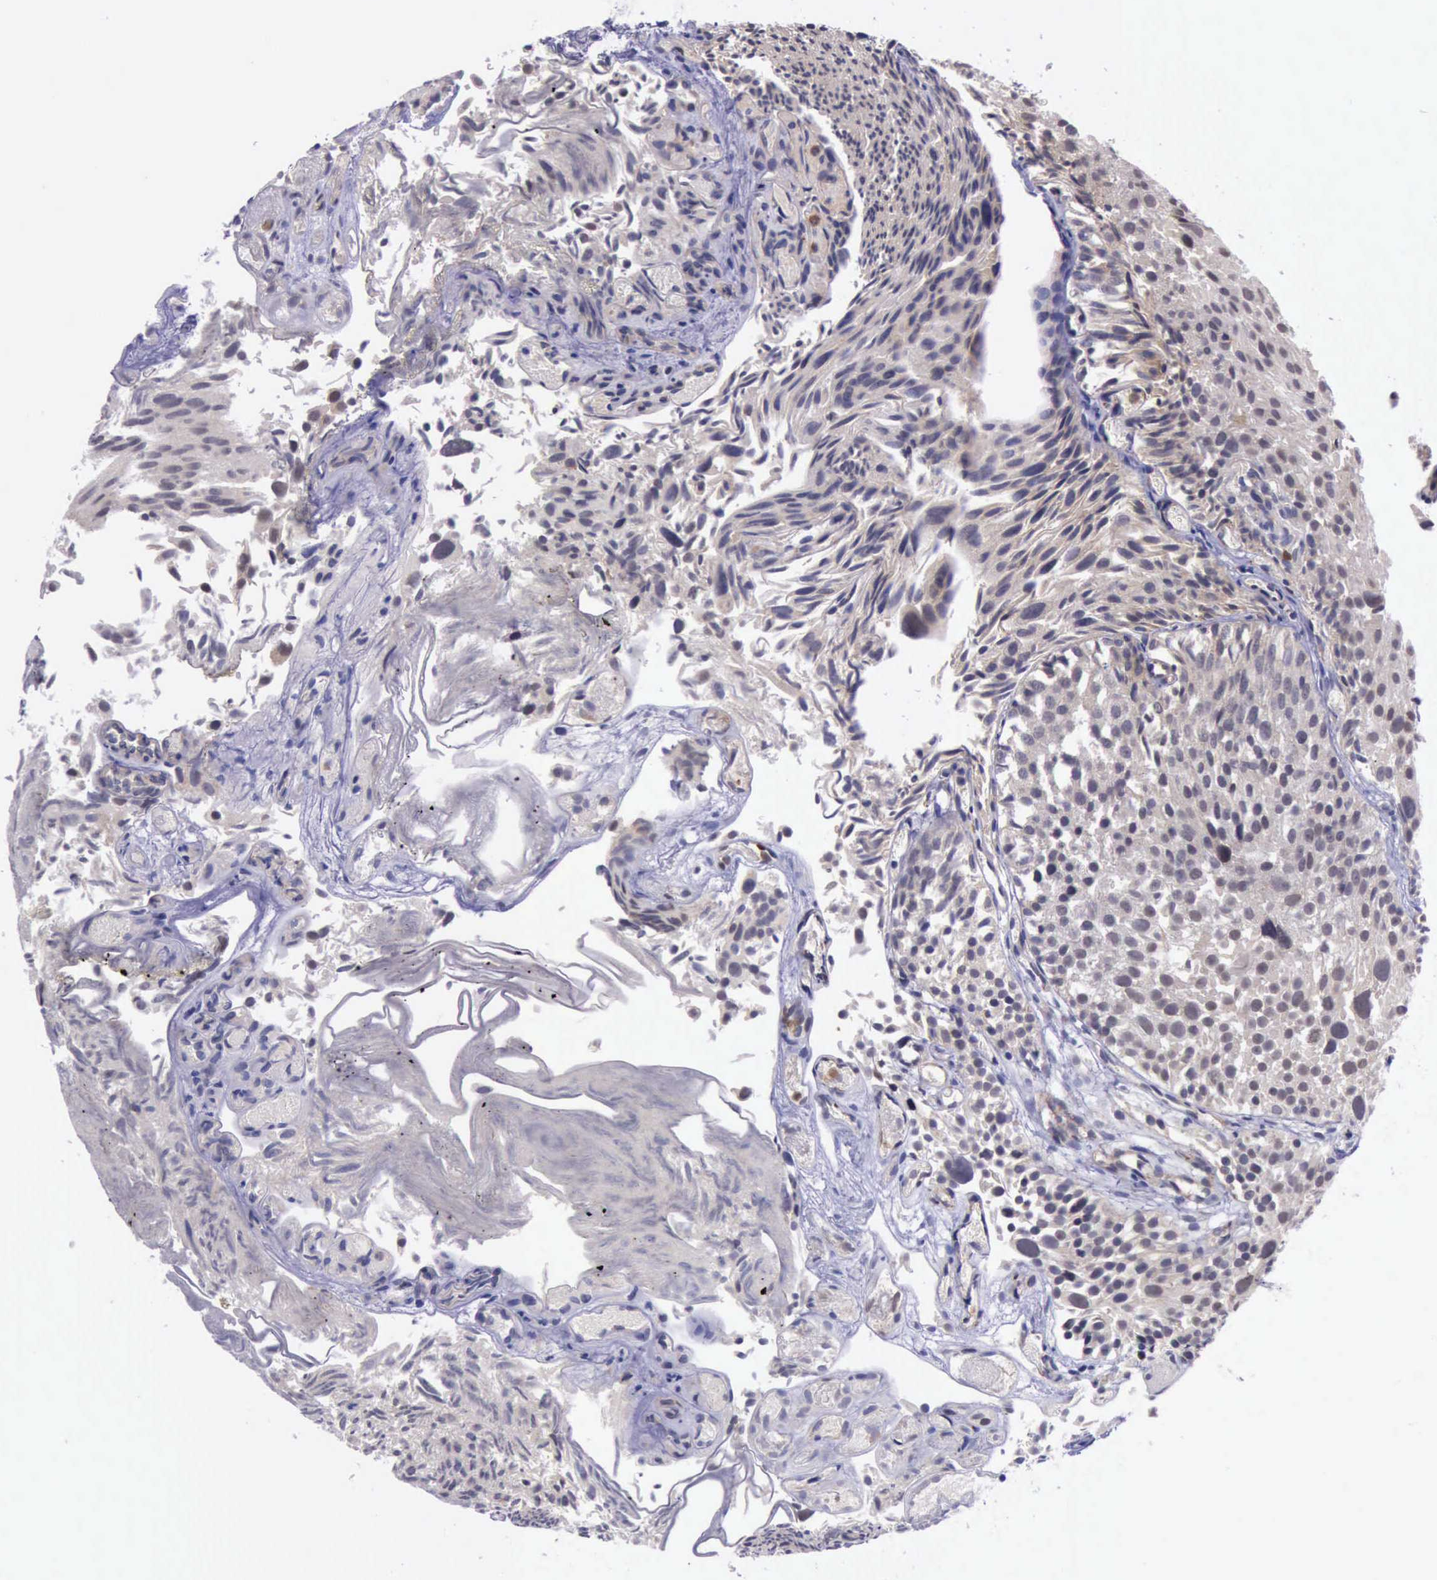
{"staining": {"intensity": "weak", "quantity": ">75%", "location": "cytoplasmic/membranous"}, "tissue": "urothelial cancer", "cell_type": "Tumor cells", "image_type": "cancer", "snomed": [{"axis": "morphology", "description": "Urothelial carcinoma, High grade"}, {"axis": "topography", "description": "Urinary bladder"}], "caption": "High-grade urothelial carcinoma stained with IHC displays weak cytoplasmic/membranous expression in about >75% of tumor cells.", "gene": "PLEK2", "patient": {"sex": "female", "age": 78}}